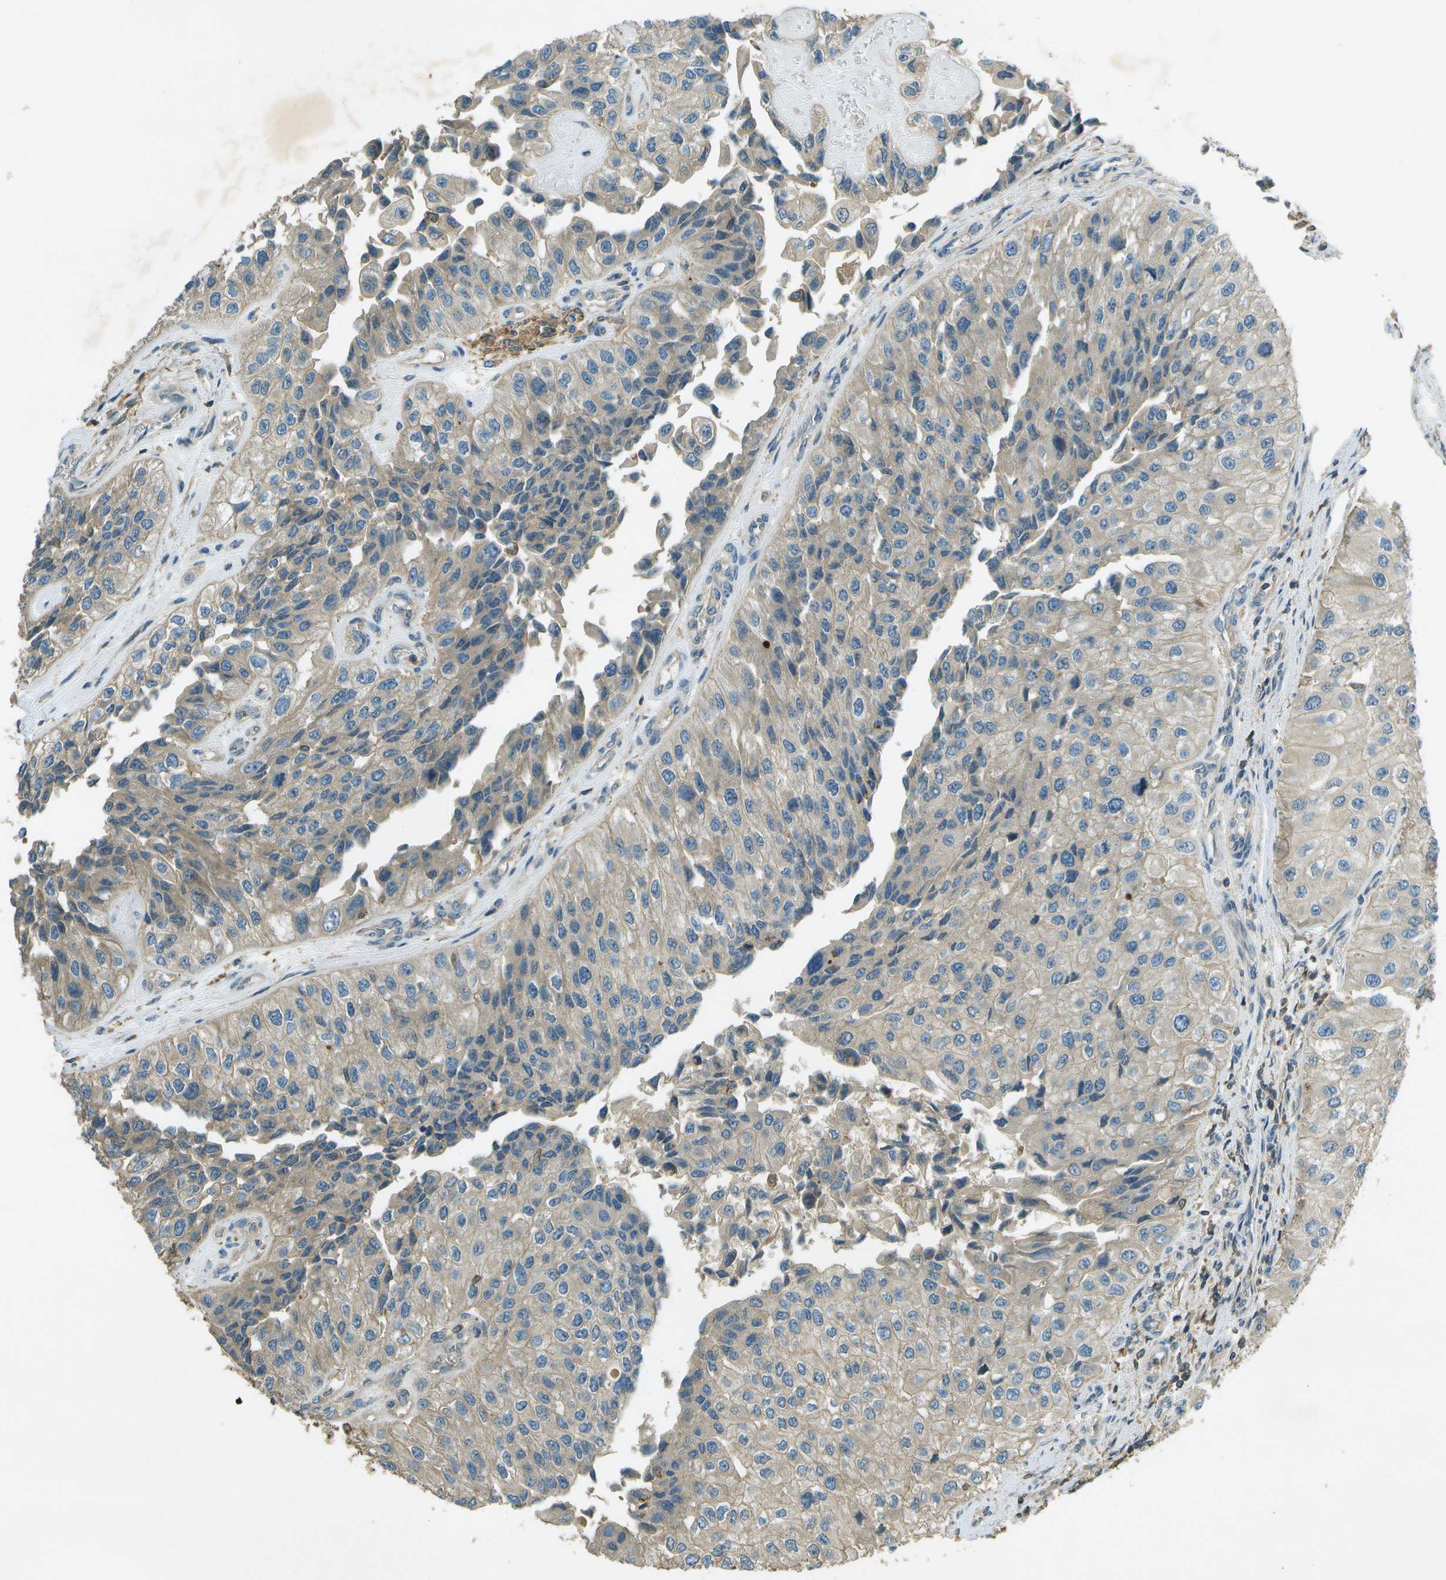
{"staining": {"intensity": "weak", "quantity": "<25%", "location": "cytoplasmic/membranous"}, "tissue": "urothelial cancer", "cell_type": "Tumor cells", "image_type": "cancer", "snomed": [{"axis": "morphology", "description": "Urothelial carcinoma, High grade"}, {"axis": "topography", "description": "Kidney"}, {"axis": "topography", "description": "Urinary bladder"}], "caption": "DAB immunohistochemical staining of human urothelial cancer displays no significant positivity in tumor cells.", "gene": "NUDT4", "patient": {"sex": "male", "age": 77}}